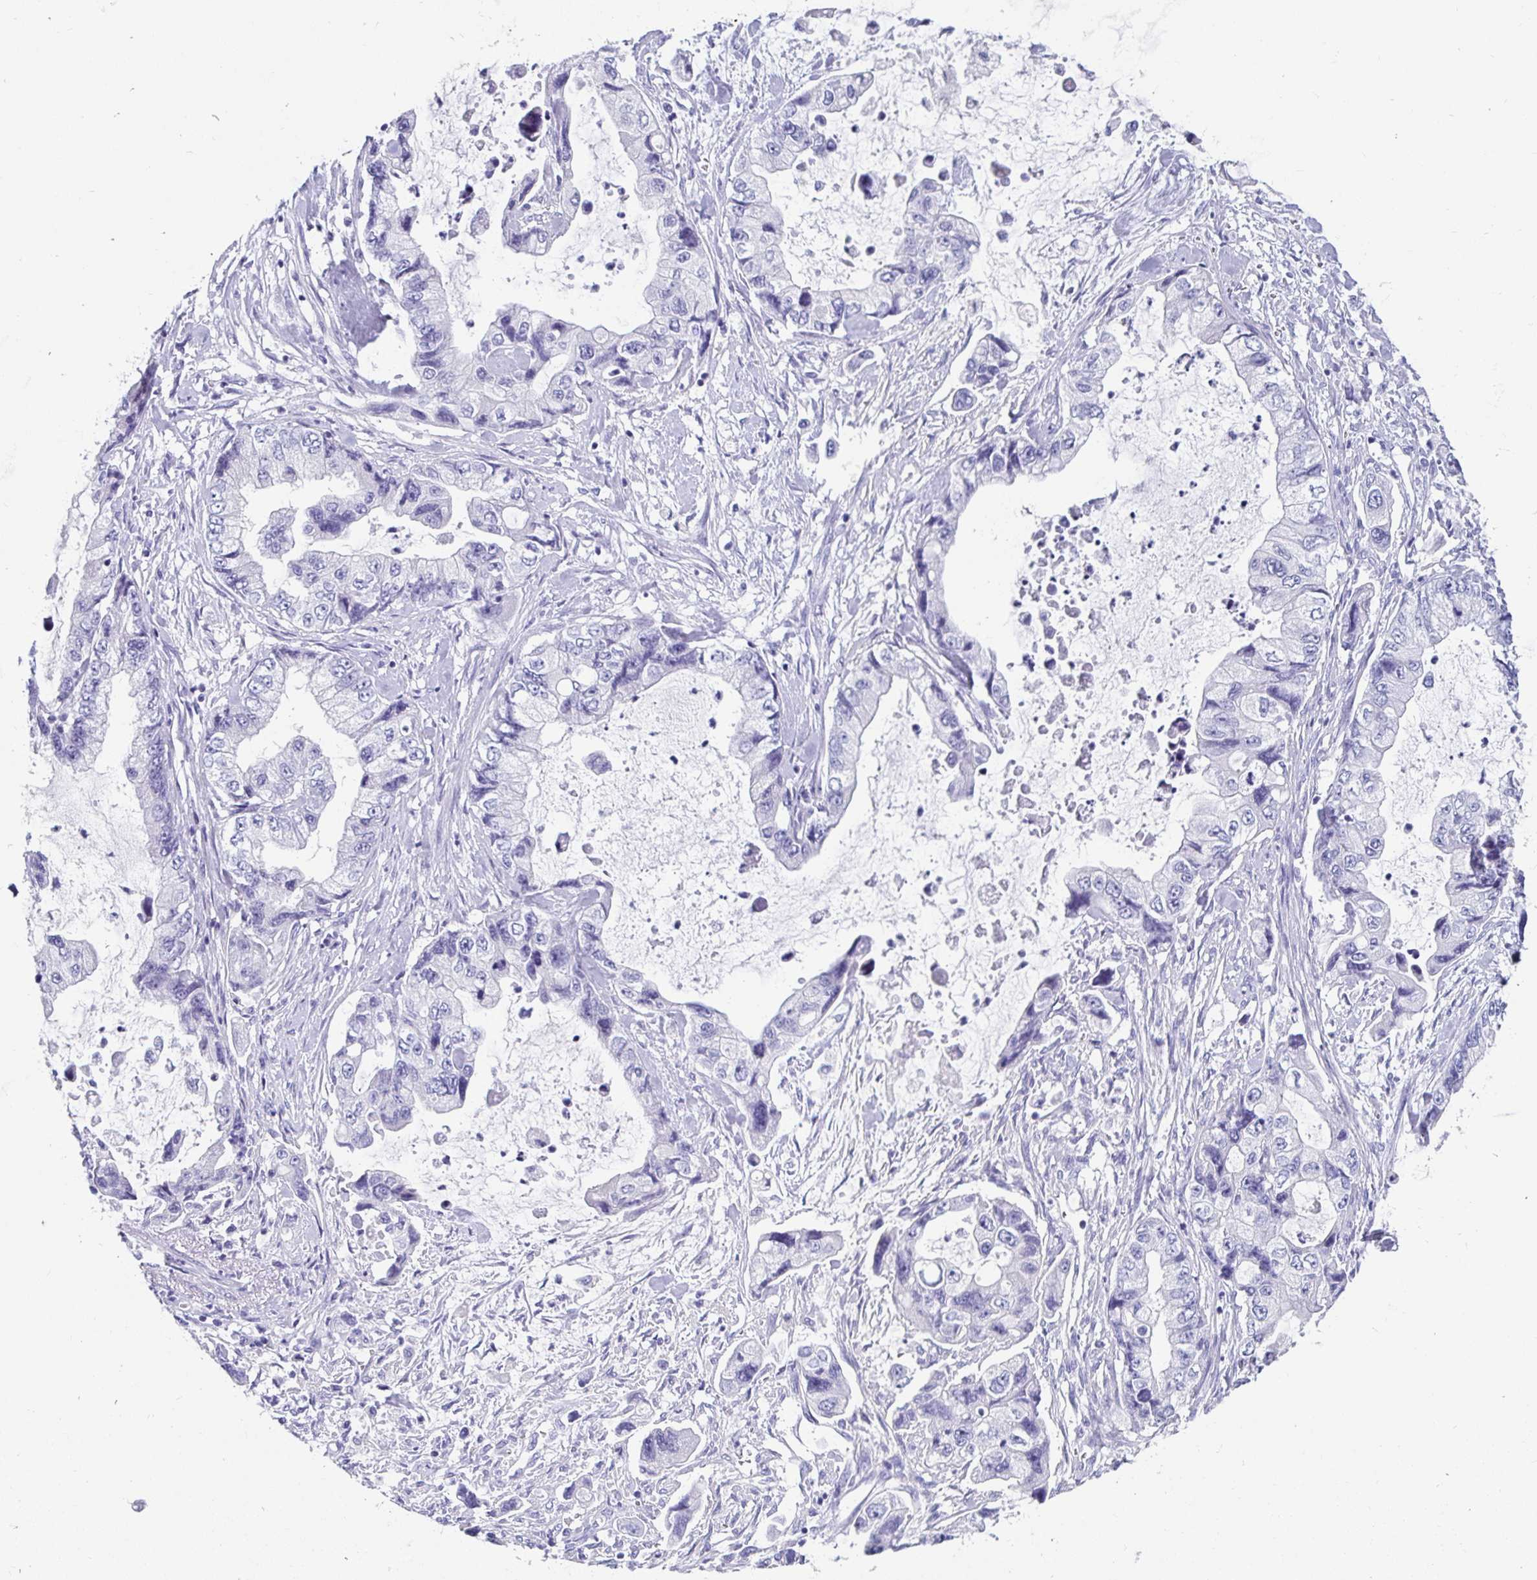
{"staining": {"intensity": "negative", "quantity": "none", "location": "none"}, "tissue": "stomach cancer", "cell_type": "Tumor cells", "image_type": "cancer", "snomed": [{"axis": "morphology", "description": "Adenocarcinoma, NOS"}, {"axis": "topography", "description": "Pancreas"}, {"axis": "topography", "description": "Stomach, upper"}, {"axis": "topography", "description": "Stomach"}], "caption": "Stomach cancer stained for a protein using immunohistochemistry (IHC) reveals no staining tumor cells.", "gene": "ZPBP2", "patient": {"sex": "male", "age": 77}}